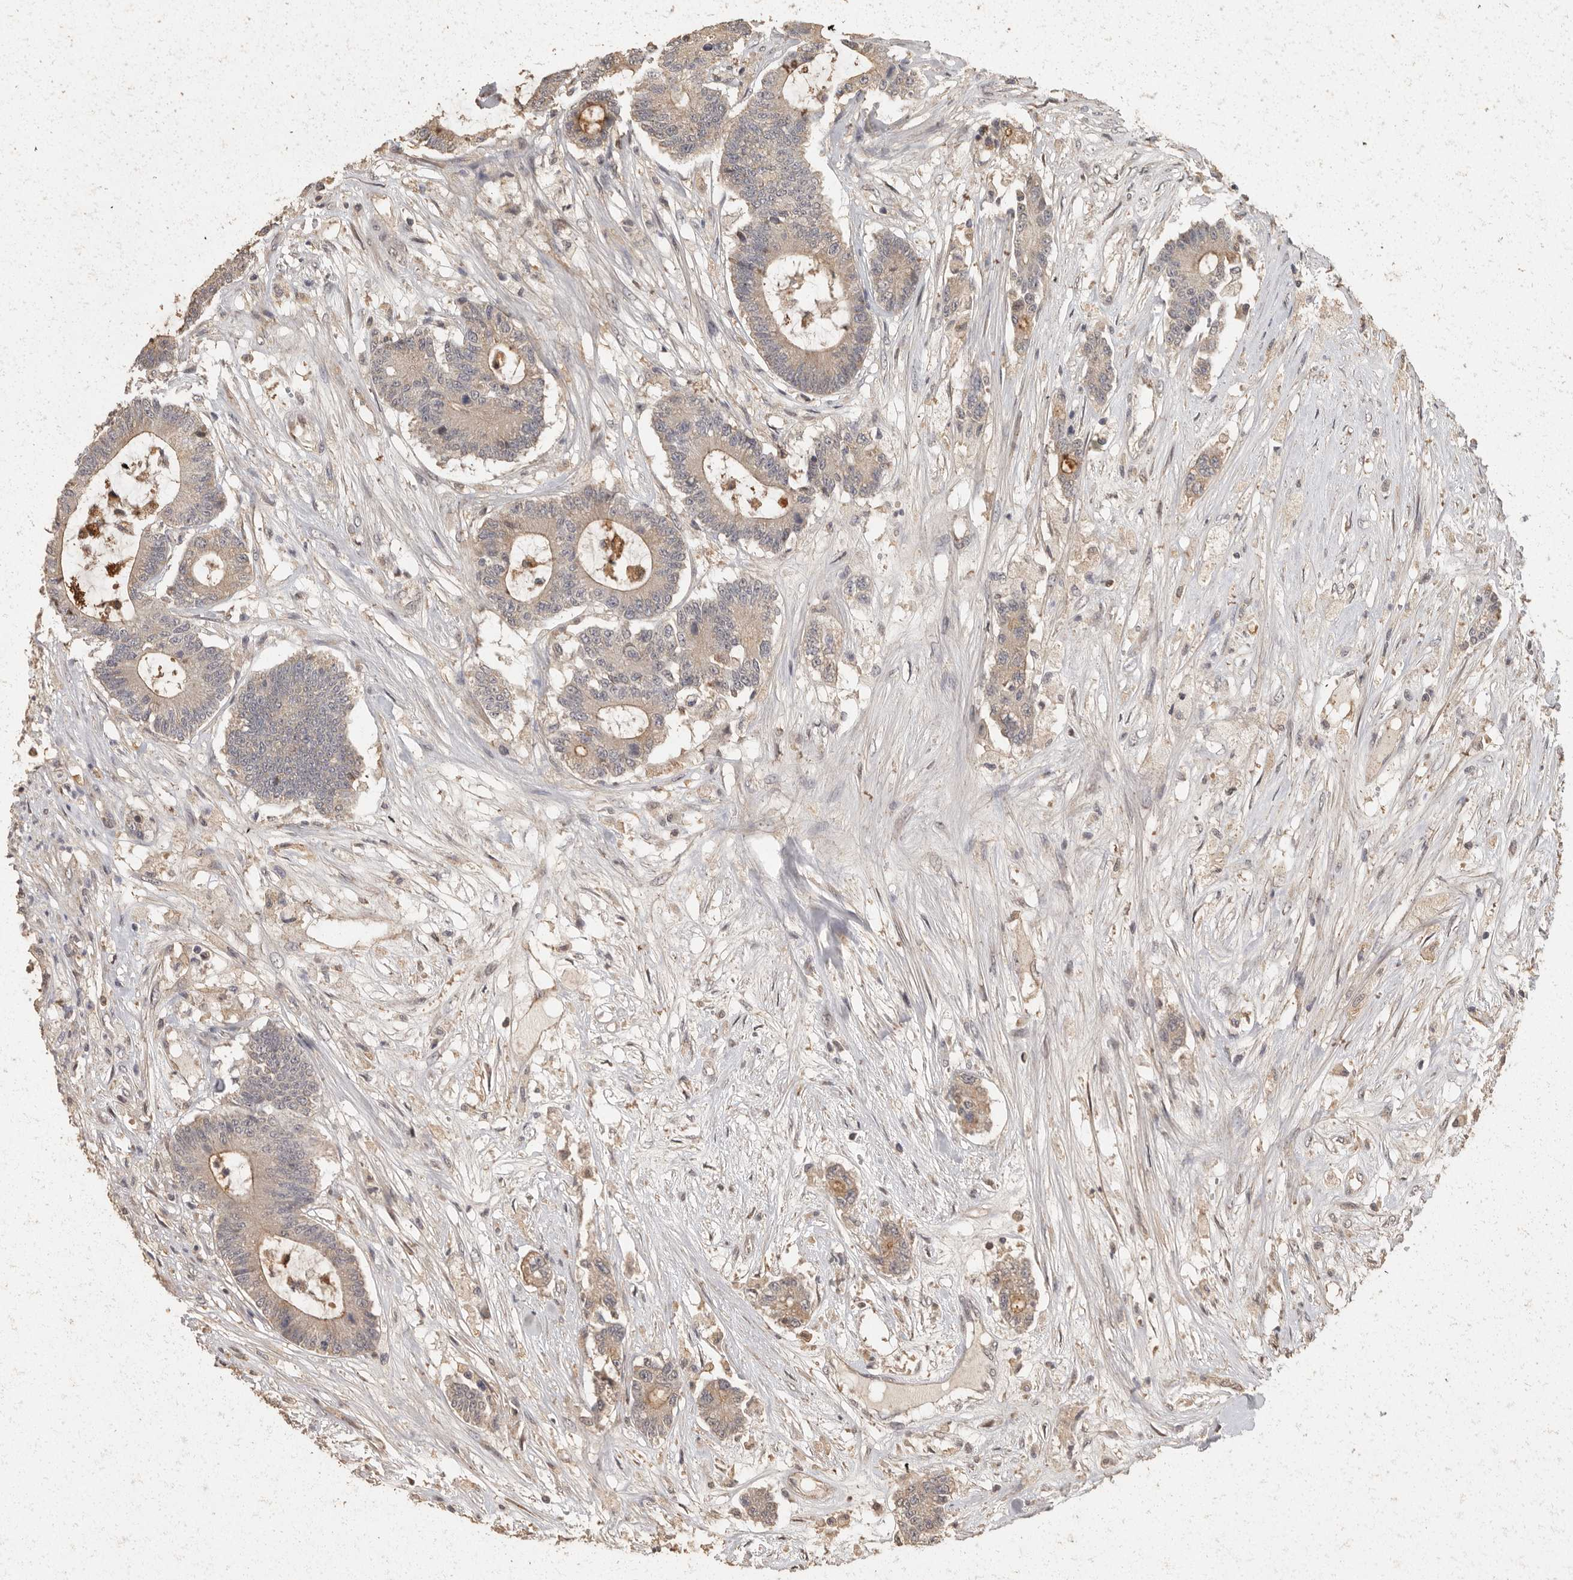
{"staining": {"intensity": "weak", "quantity": "25%-75%", "location": "cytoplasmic/membranous"}, "tissue": "colorectal cancer", "cell_type": "Tumor cells", "image_type": "cancer", "snomed": [{"axis": "morphology", "description": "Adenocarcinoma, NOS"}, {"axis": "topography", "description": "Colon"}], "caption": "There is low levels of weak cytoplasmic/membranous staining in tumor cells of colorectal cancer (adenocarcinoma), as demonstrated by immunohistochemical staining (brown color).", "gene": "BAIAP2", "patient": {"sex": "female", "age": 84}}